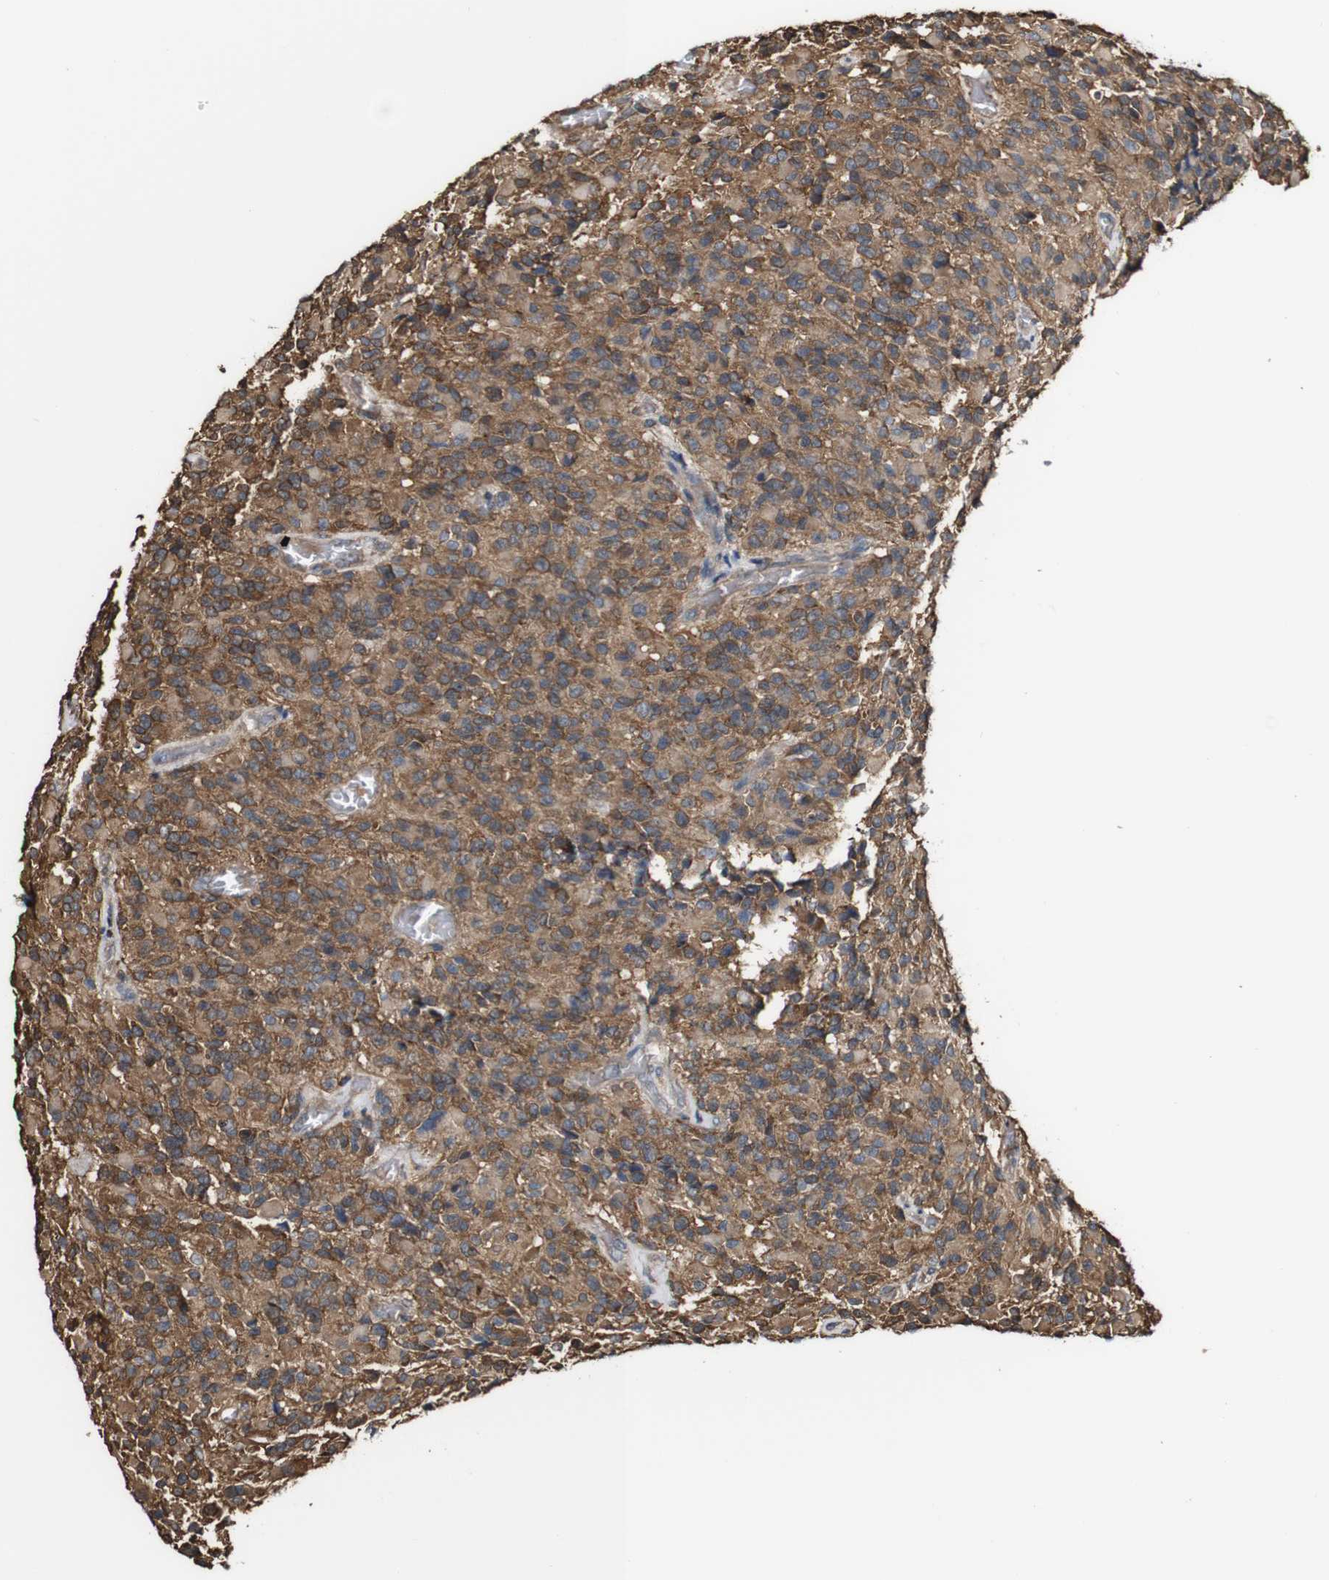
{"staining": {"intensity": "moderate", "quantity": ">75%", "location": "cytoplasmic/membranous"}, "tissue": "glioma", "cell_type": "Tumor cells", "image_type": "cancer", "snomed": [{"axis": "morphology", "description": "Glioma, malignant, High grade"}, {"axis": "topography", "description": "Brain"}], "caption": "Tumor cells display moderate cytoplasmic/membranous staining in approximately >75% of cells in glioma. Nuclei are stained in blue.", "gene": "PTPRR", "patient": {"sex": "male", "age": 71}}